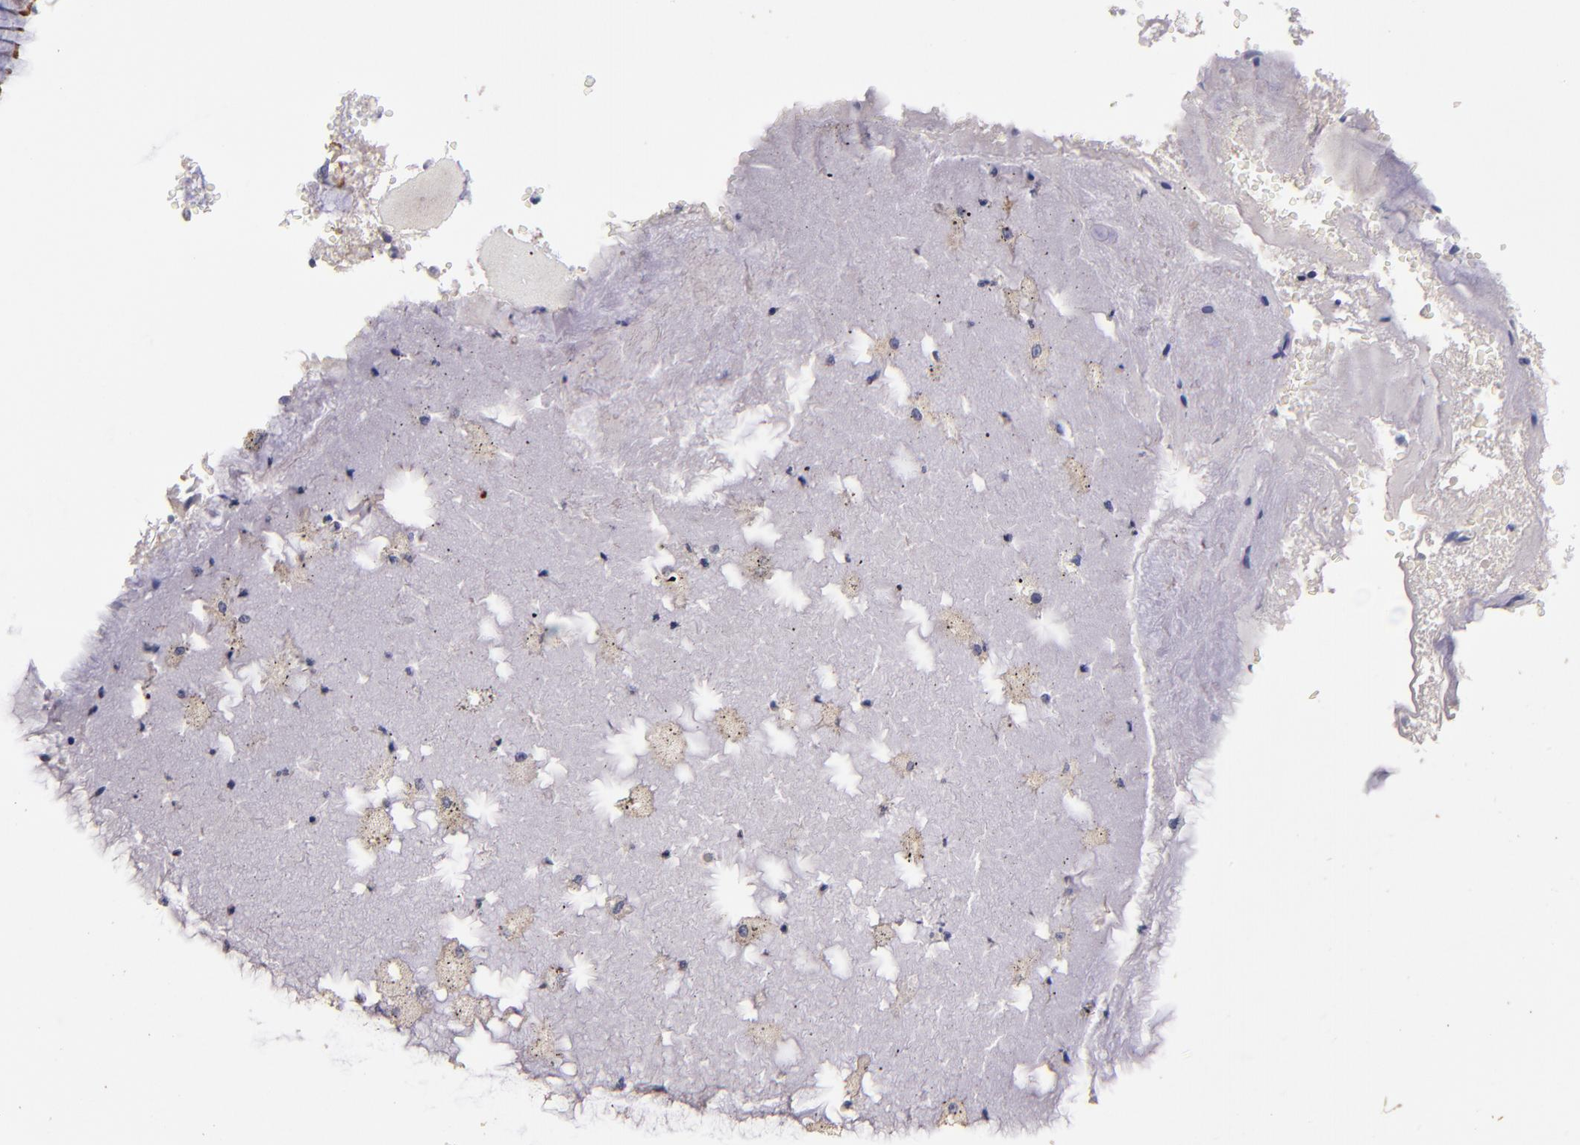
{"staining": {"intensity": "moderate", "quantity": "25%-75%", "location": "cytoplasmic/membranous"}, "tissue": "bronchus", "cell_type": "Respiratory epithelial cells", "image_type": "normal", "snomed": [{"axis": "morphology", "description": "Normal tissue, NOS"}, {"axis": "topography", "description": "Bronchus"}, {"axis": "topography", "description": "Lung"}], "caption": "A brown stain labels moderate cytoplasmic/membranous staining of a protein in respiratory epithelial cells of benign human bronchus. The protein is stained brown, and the nuclei are stained in blue (DAB IHC with brightfield microscopy, high magnification).", "gene": "MAGEE1", "patient": {"sex": "female", "age": 56}}